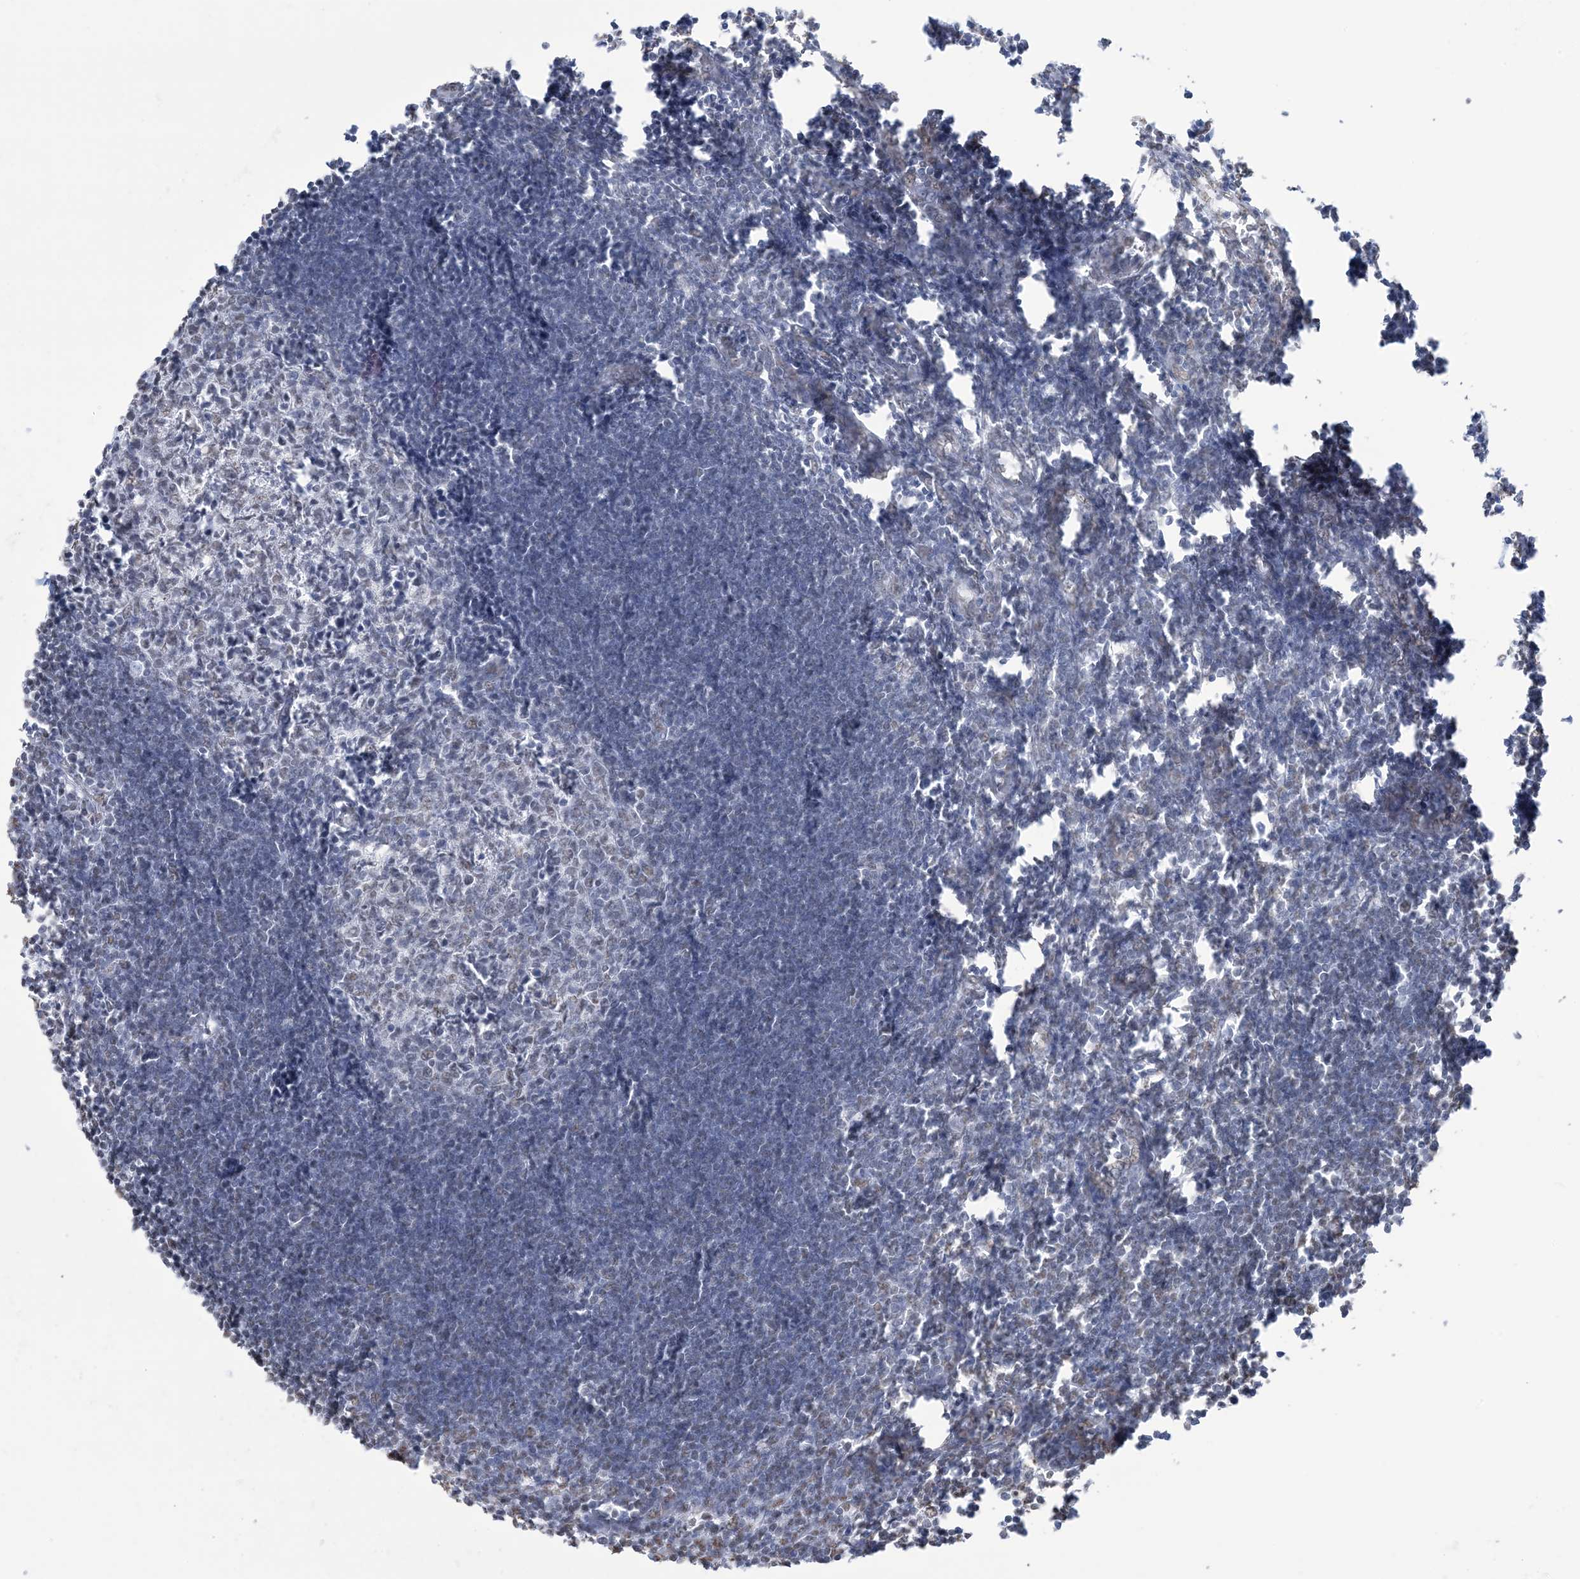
{"staining": {"intensity": "moderate", "quantity": "25%-75%", "location": "nuclear"}, "tissue": "lymph node", "cell_type": "Germinal center cells", "image_type": "normal", "snomed": [{"axis": "morphology", "description": "Normal tissue, NOS"}, {"axis": "morphology", "description": "Malignant melanoma, Metastatic site"}, {"axis": "topography", "description": "Lymph node"}], "caption": "Immunohistochemical staining of benign human lymph node exhibits medium levels of moderate nuclear expression in approximately 25%-75% of germinal center cells.", "gene": "ZNF792", "patient": {"sex": "male", "age": 41}}